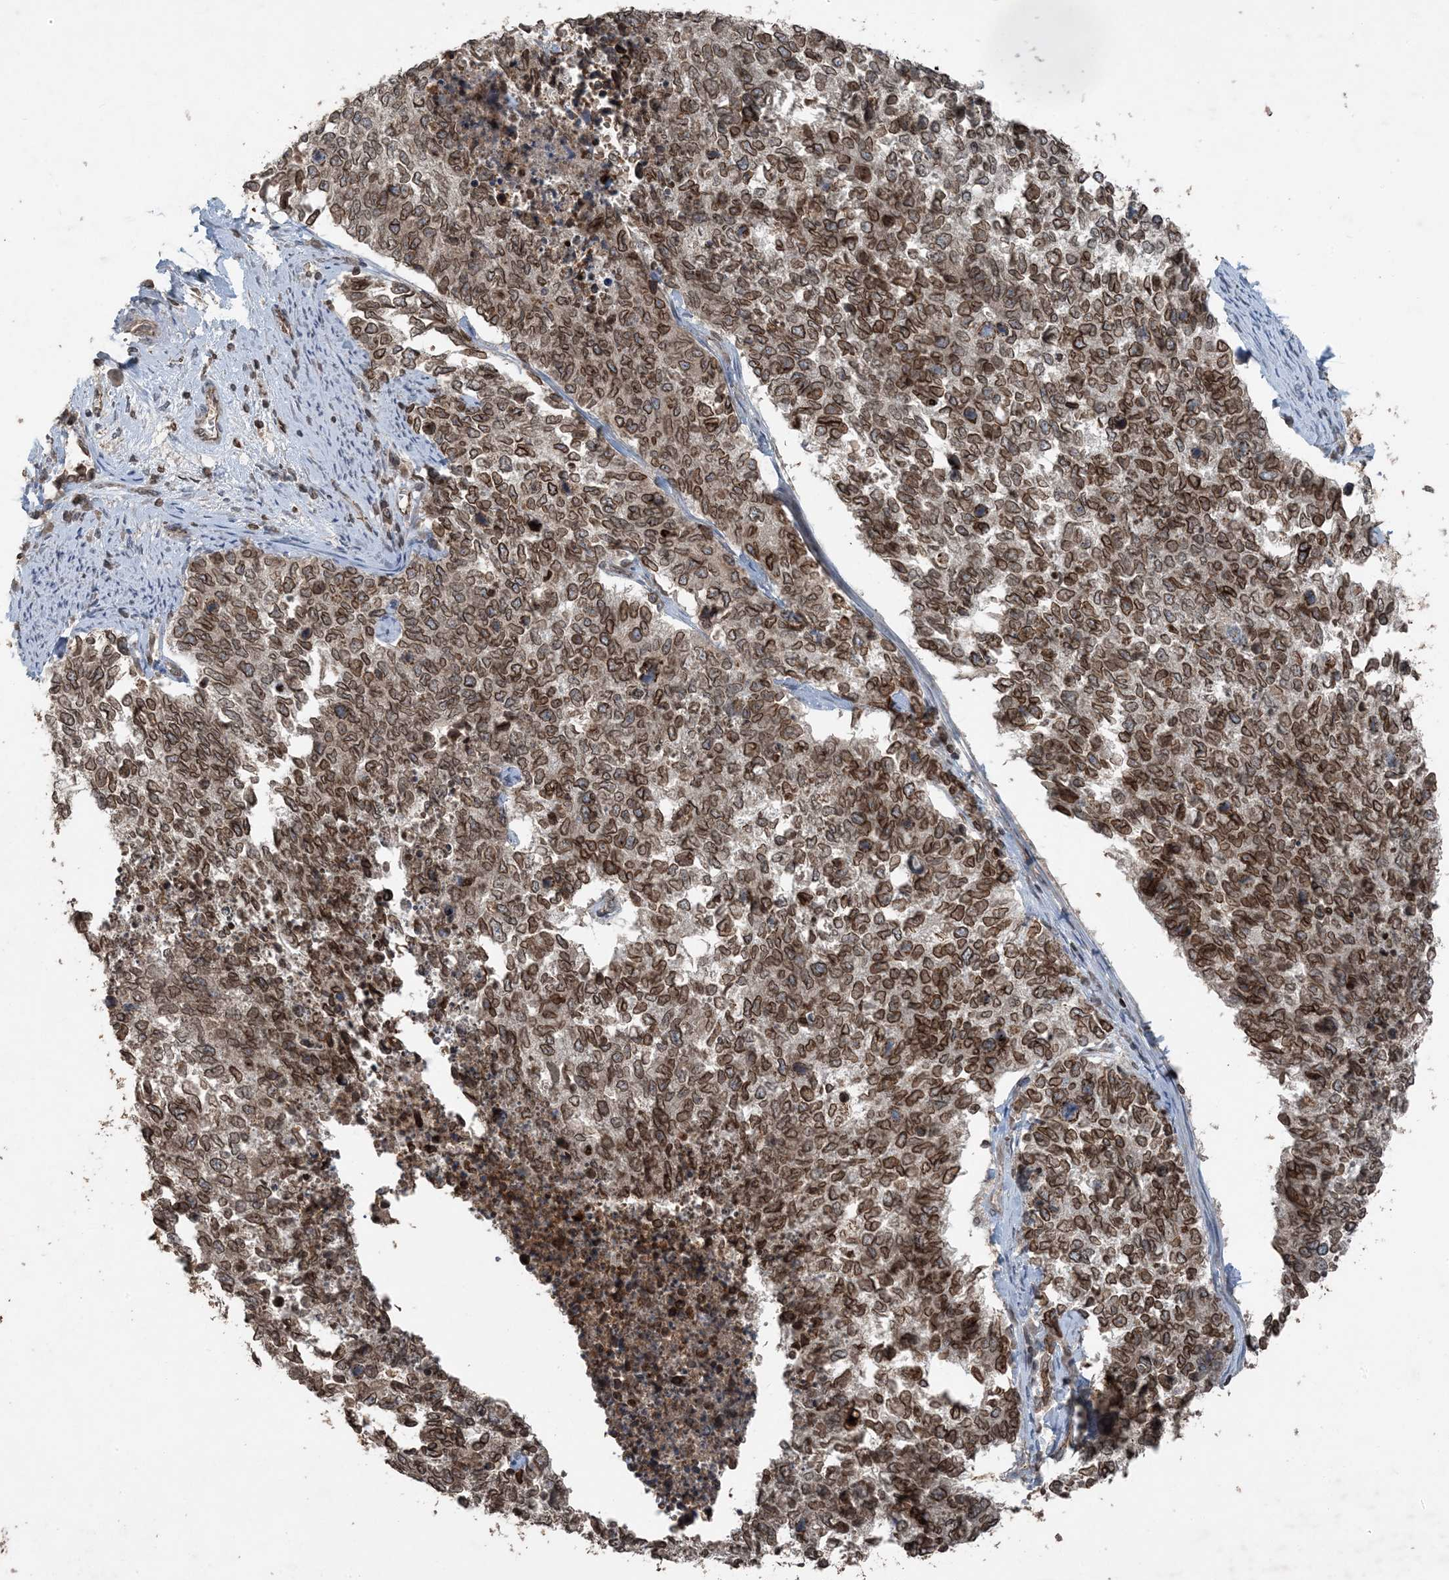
{"staining": {"intensity": "strong", "quantity": ">75%", "location": "cytoplasmic/membranous,nuclear"}, "tissue": "cervical cancer", "cell_type": "Tumor cells", "image_type": "cancer", "snomed": [{"axis": "morphology", "description": "Squamous cell carcinoma, NOS"}, {"axis": "topography", "description": "Cervix"}], "caption": "The histopathology image exhibits immunohistochemical staining of cervical squamous cell carcinoma. There is strong cytoplasmic/membranous and nuclear staining is present in approximately >75% of tumor cells.", "gene": "ZFAND2B", "patient": {"sex": "female", "age": 63}}